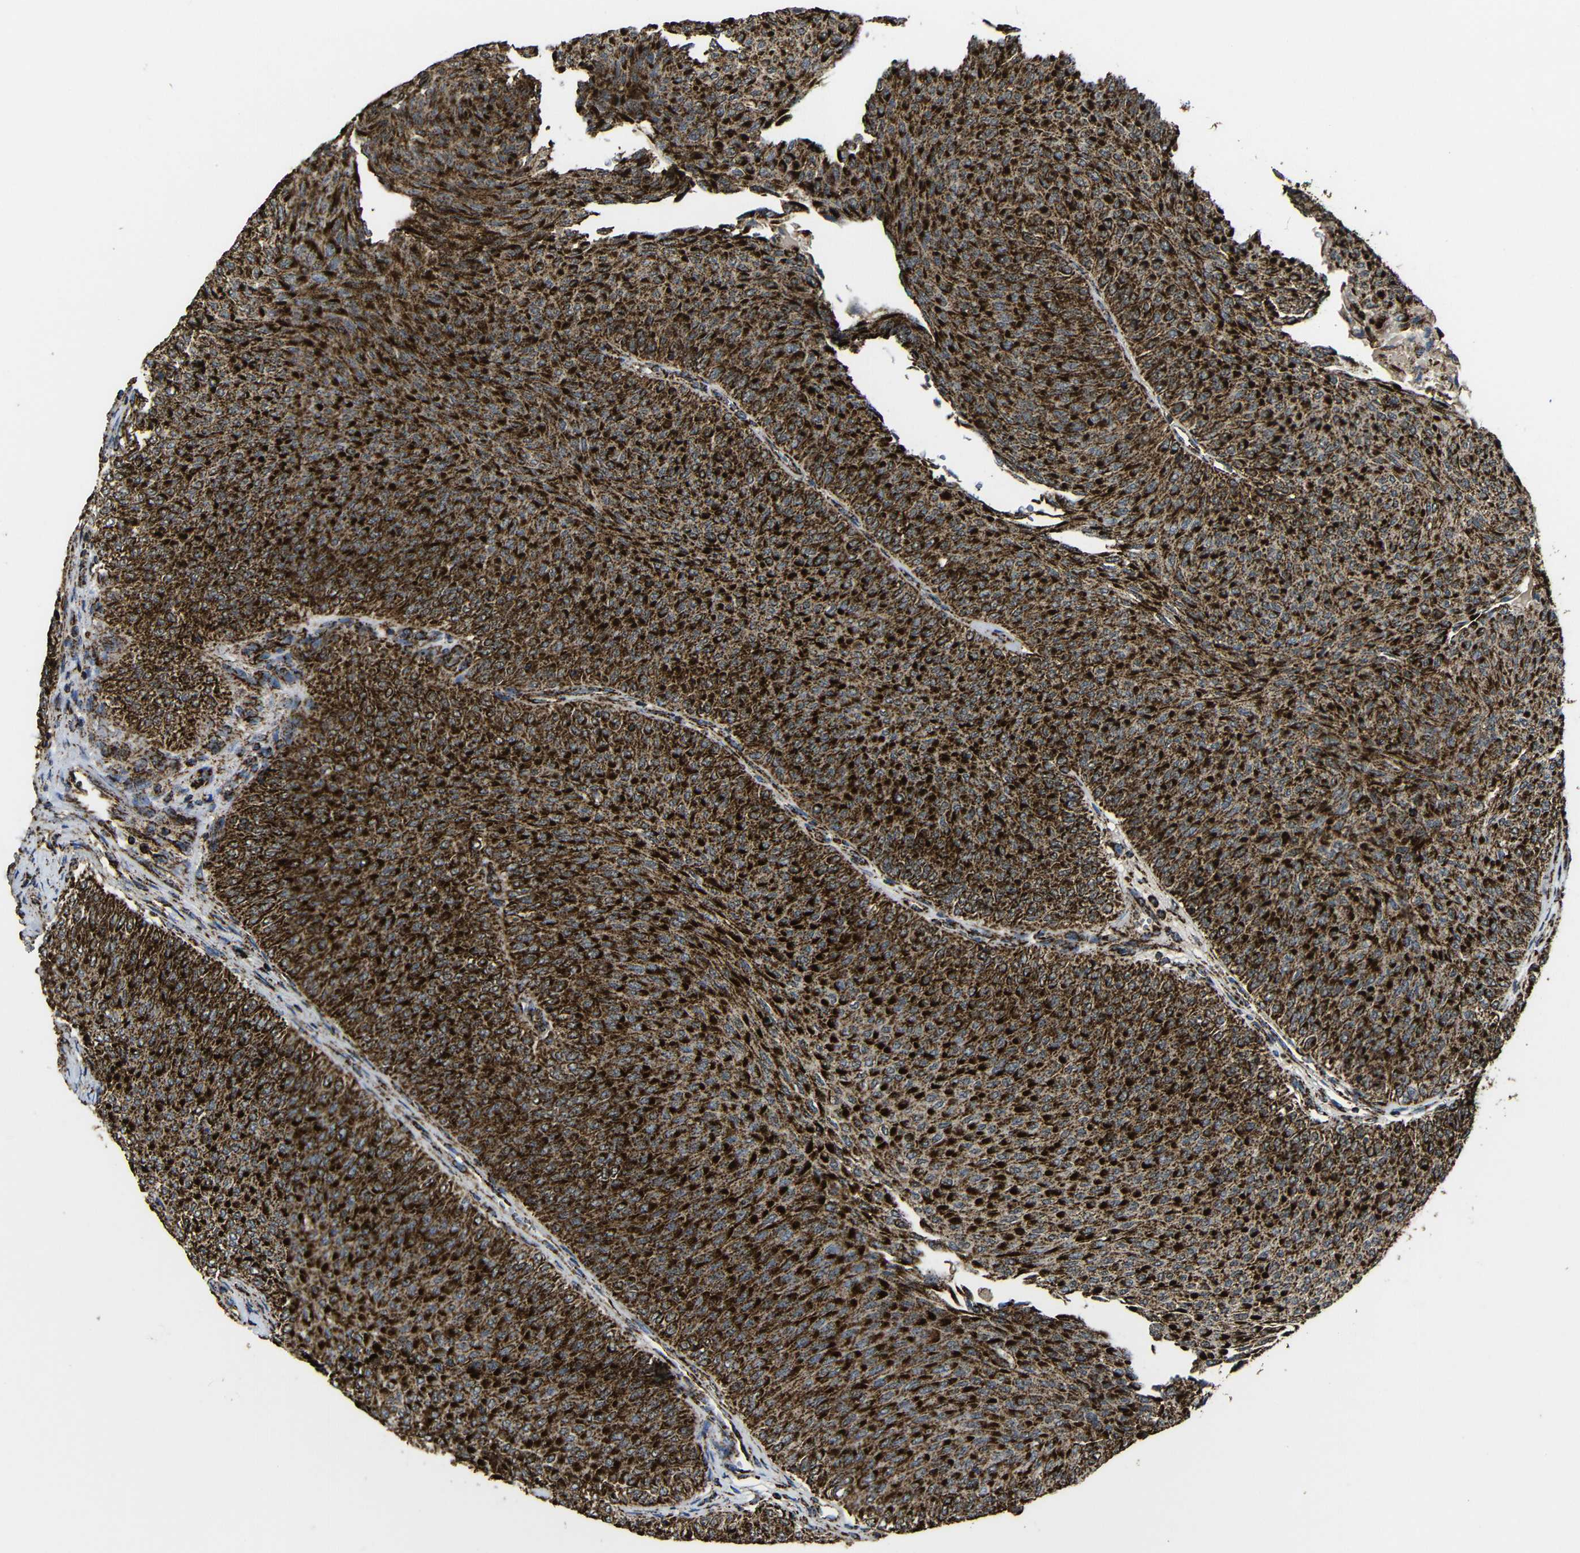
{"staining": {"intensity": "strong", "quantity": ">75%", "location": "cytoplasmic/membranous"}, "tissue": "urothelial cancer", "cell_type": "Tumor cells", "image_type": "cancer", "snomed": [{"axis": "morphology", "description": "Urothelial carcinoma, Low grade"}, {"axis": "topography", "description": "Urinary bladder"}], "caption": "Protein expression analysis of urothelial carcinoma (low-grade) displays strong cytoplasmic/membranous expression in about >75% of tumor cells. The staining is performed using DAB brown chromogen to label protein expression. The nuclei are counter-stained blue using hematoxylin.", "gene": "ATP5F1A", "patient": {"sex": "male", "age": 78}}